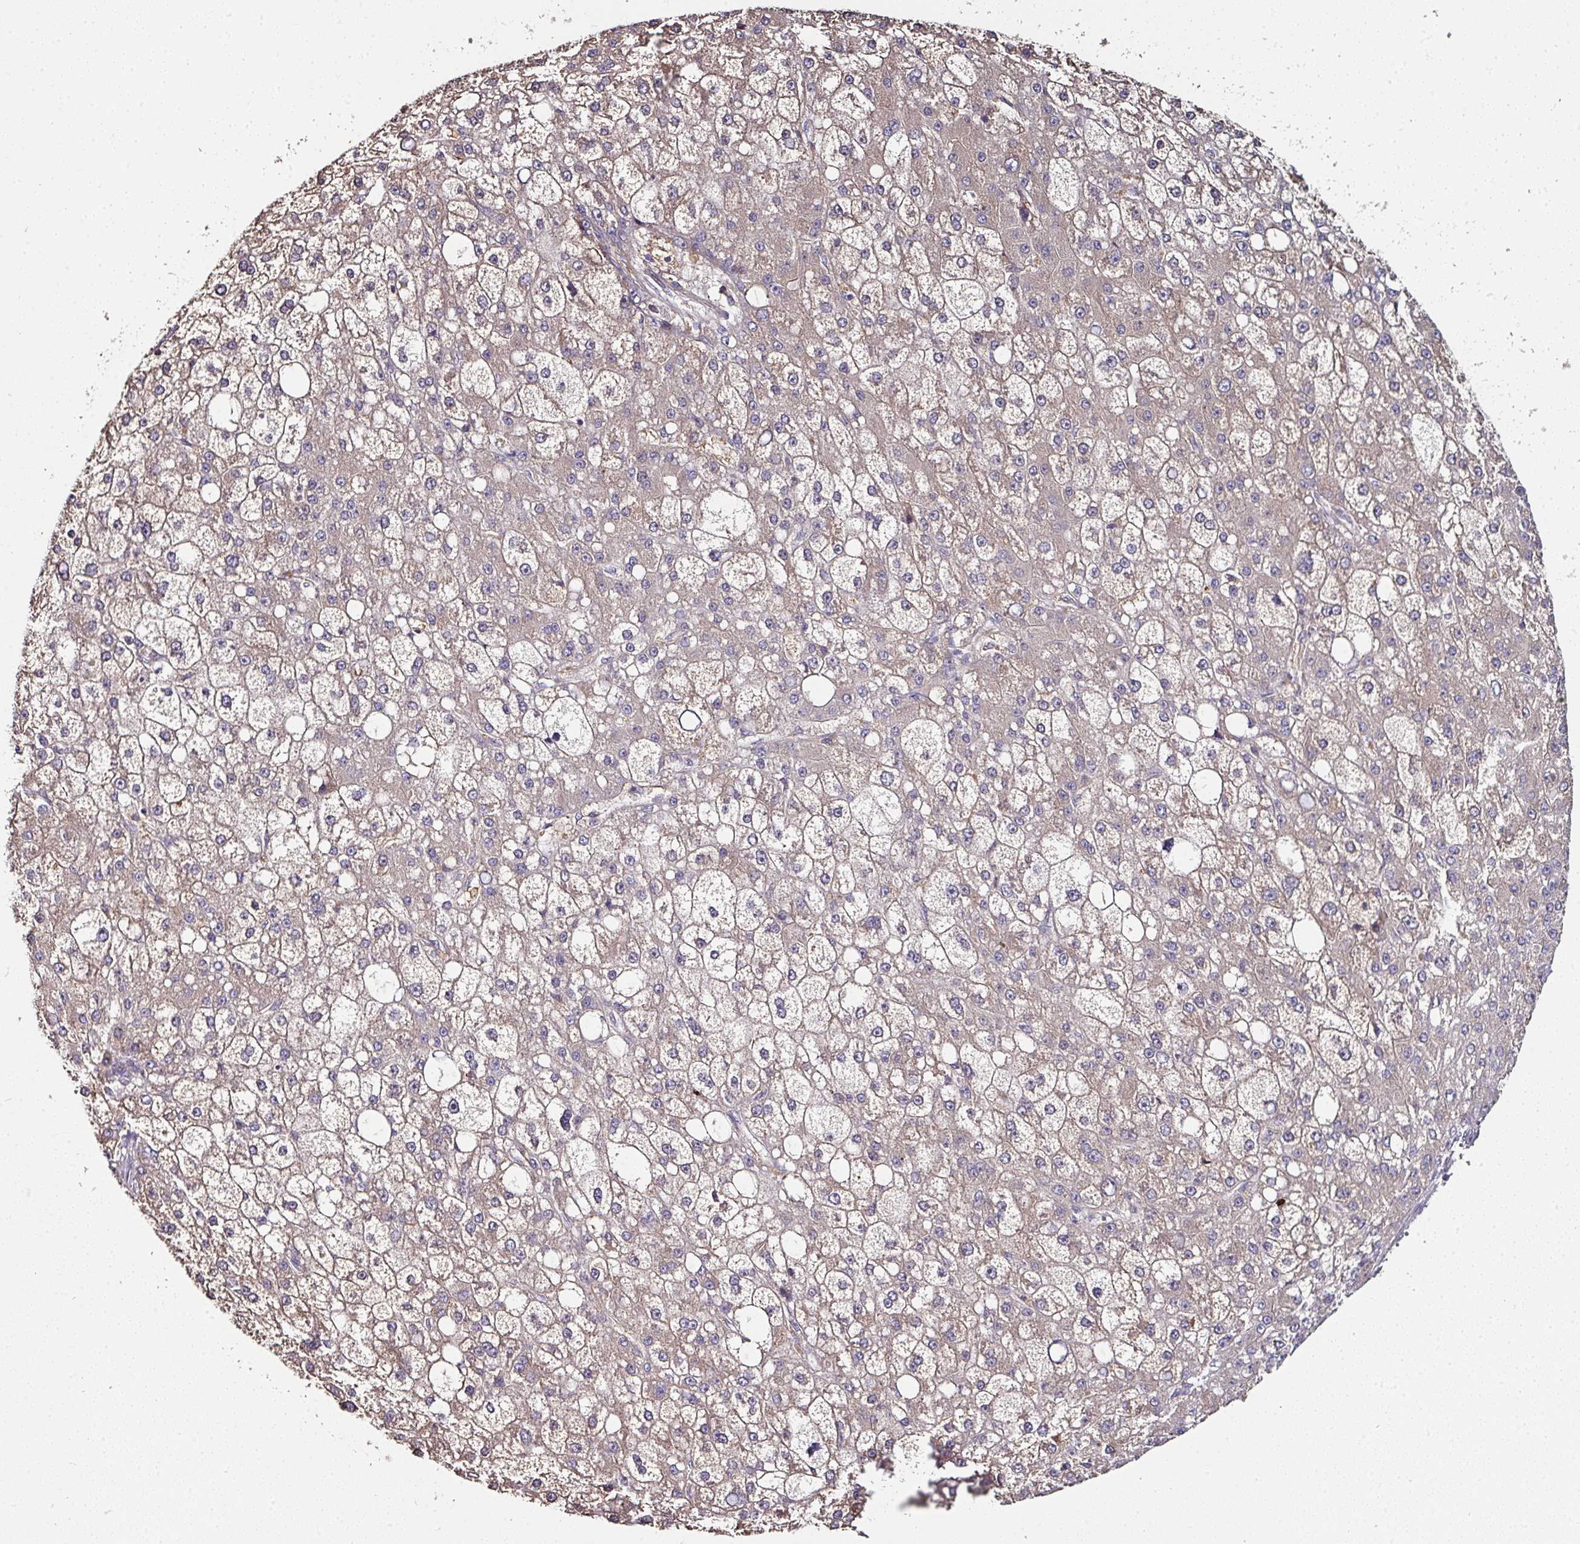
{"staining": {"intensity": "moderate", "quantity": "25%-75%", "location": "cytoplasmic/membranous"}, "tissue": "liver cancer", "cell_type": "Tumor cells", "image_type": "cancer", "snomed": [{"axis": "morphology", "description": "Carcinoma, Hepatocellular, NOS"}, {"axis": "topography", "description": "Liver"}], "caption": "There is medium levels of moderate cytoplasmic/membranous positivity in tumor cells of liver cancer, as demonstrated by immunohistochemical staining (brown color).", "gene": "CTDSP2", "patient": {"sex": "male", "age": 67}}